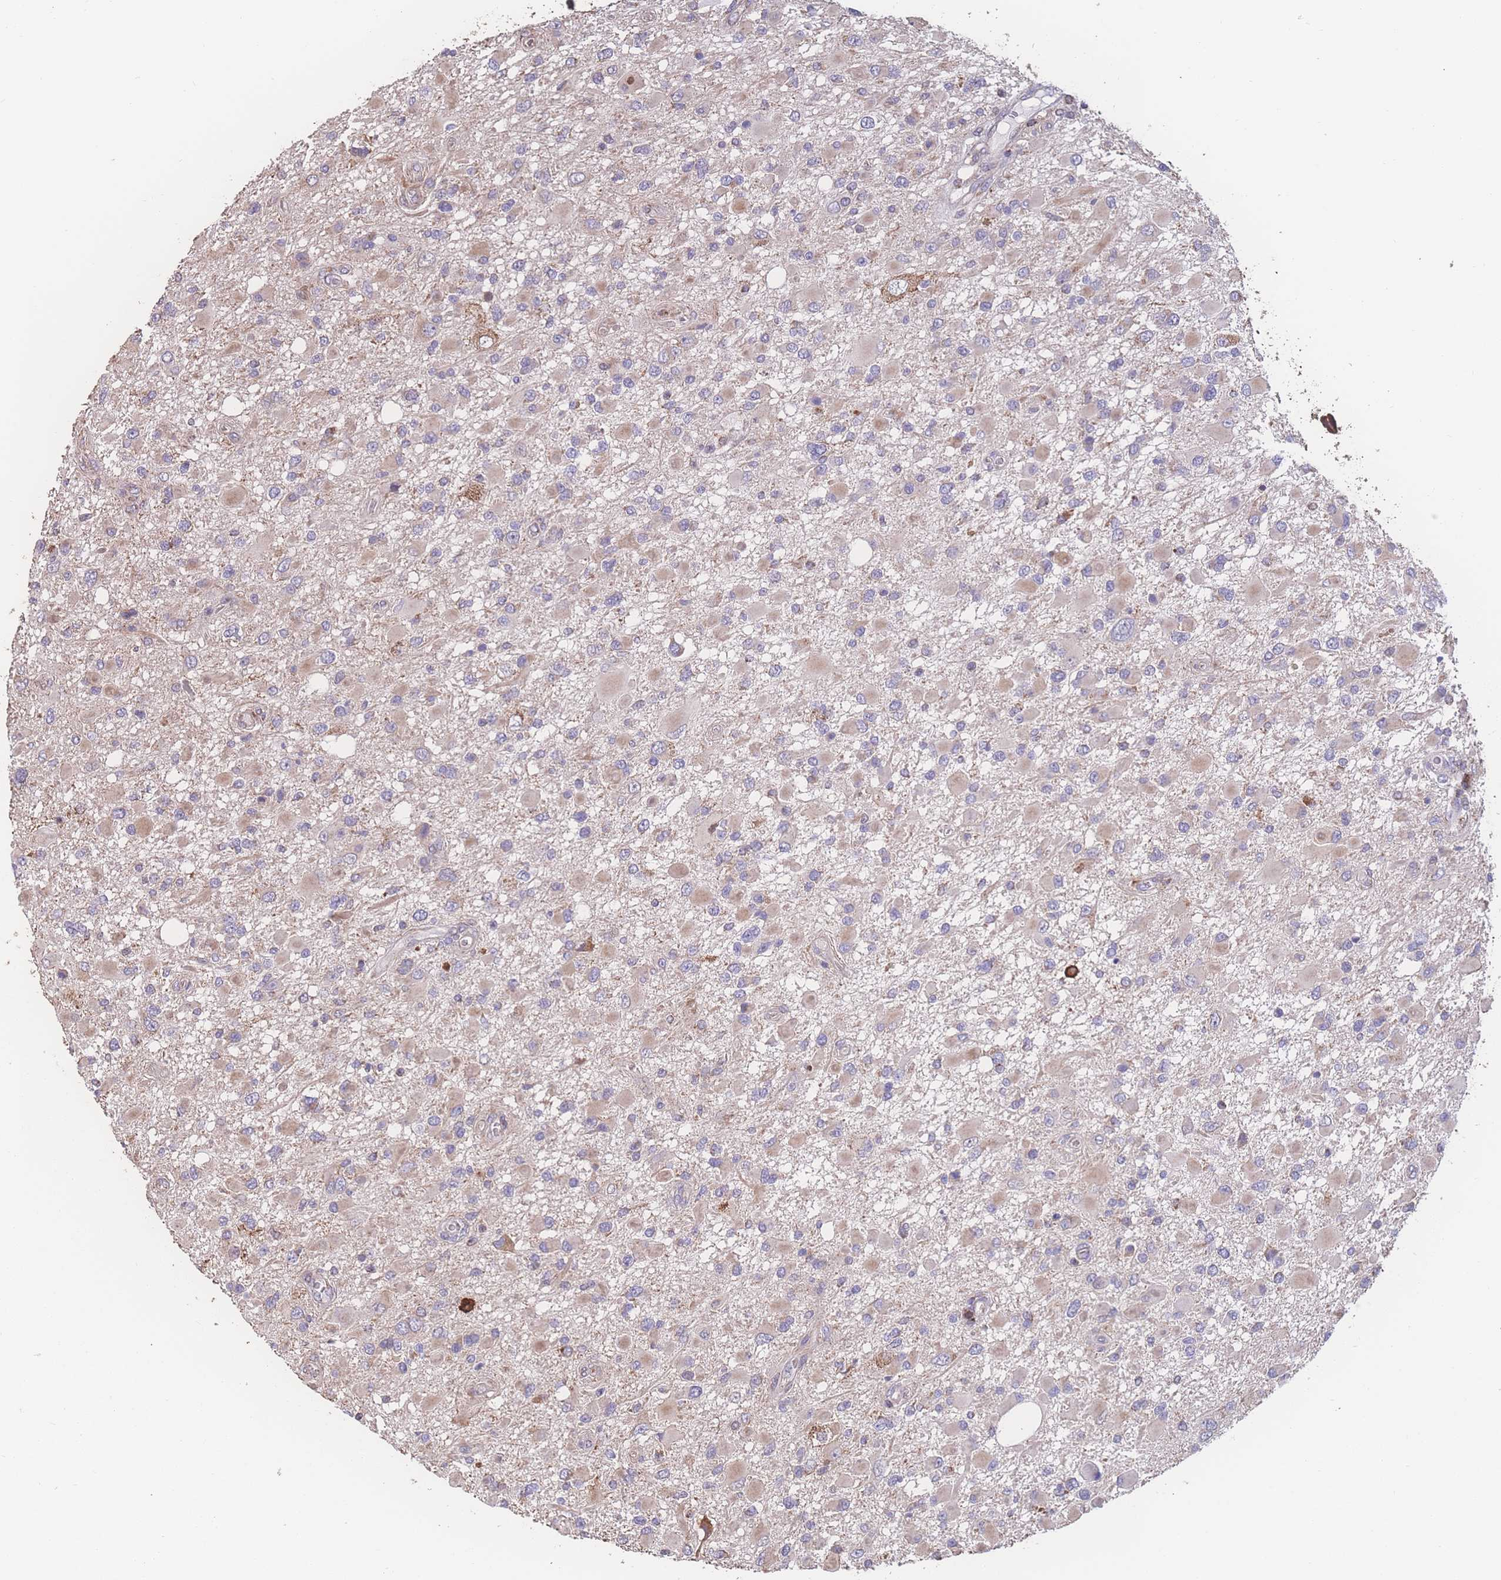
{"staining": {"intensity": "moderate", "quantity": "<25%", "location": "cytoplasmic/membranous"}, "tissue": "glioma", "cell_type": "Tumor cells", "image_type": "cancer", "snomed": [{"axis": "morphology", "description": "Glioma, malignant, High grade"}, {"axis": "topography", "description": "Brain"}], "caption": "Moderate cytoplasmic/membranous staining is seen in about <25% of tumor cells in glioma. Immunohistochemistry stains the protein in brown and the nuclei are stained blue.", "gene": "SGSM3", "patient": {"sex": "male", "age": 53}}